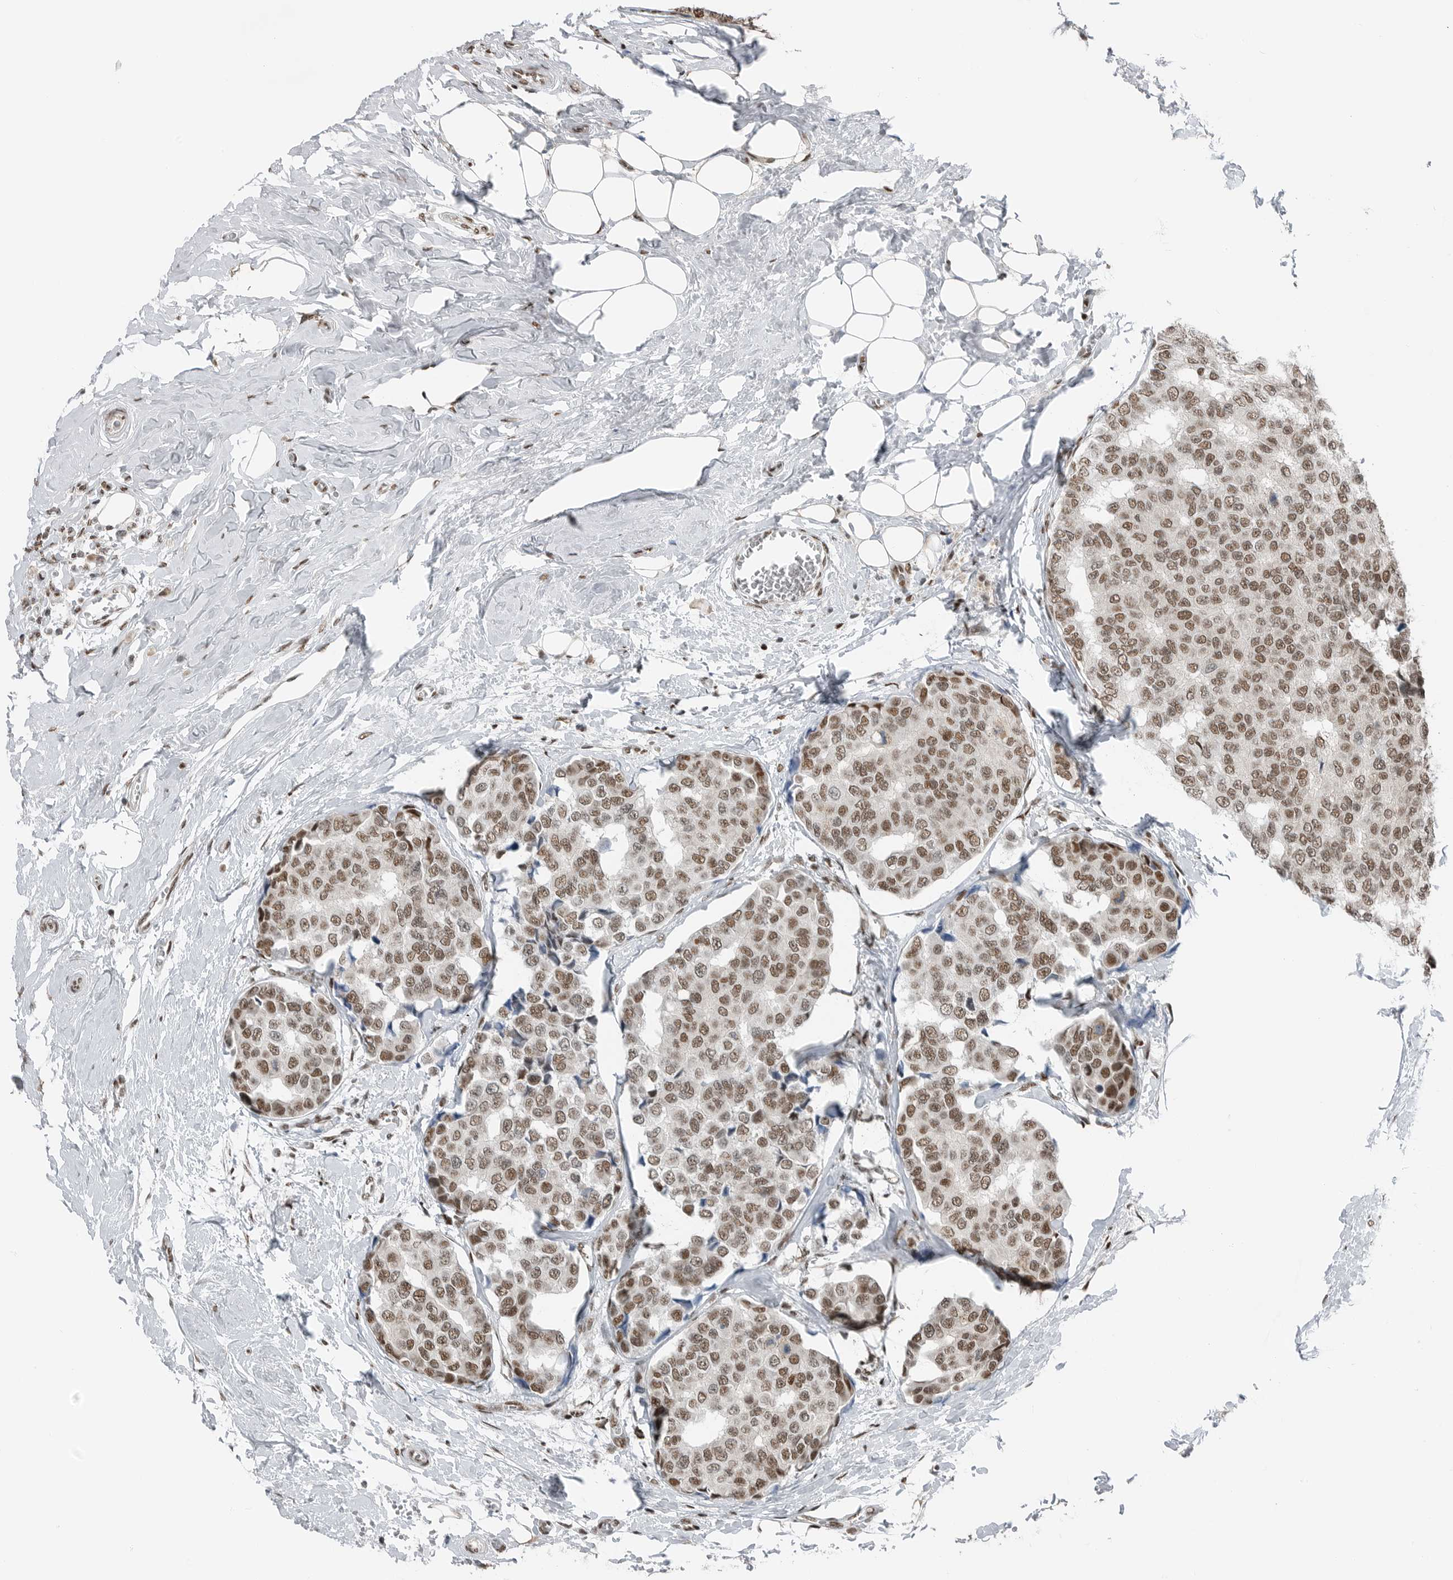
{"staining": {"intensity": "moderate", "quantity": ">75%", "location": "nuclear"}, "tissue": "breast cancer", "cell_type": "Tumor cells", "image_type": "cancer", "snomed": [{"axis": "morphology", "description": "Normal tissue, NOS"}, {"axis": "morphology", "description": "Duct carcinoma"}, {"axis": "topography", "description": "Breast"}], "caption": "Moderate nuclear staining for a protein is identified in about >75% of tumor cells of breast invasive ductal carcinoma using immunohistochemistry.", "gene": "BLZF1", "patient": {"sex": "female", "age": 43}}